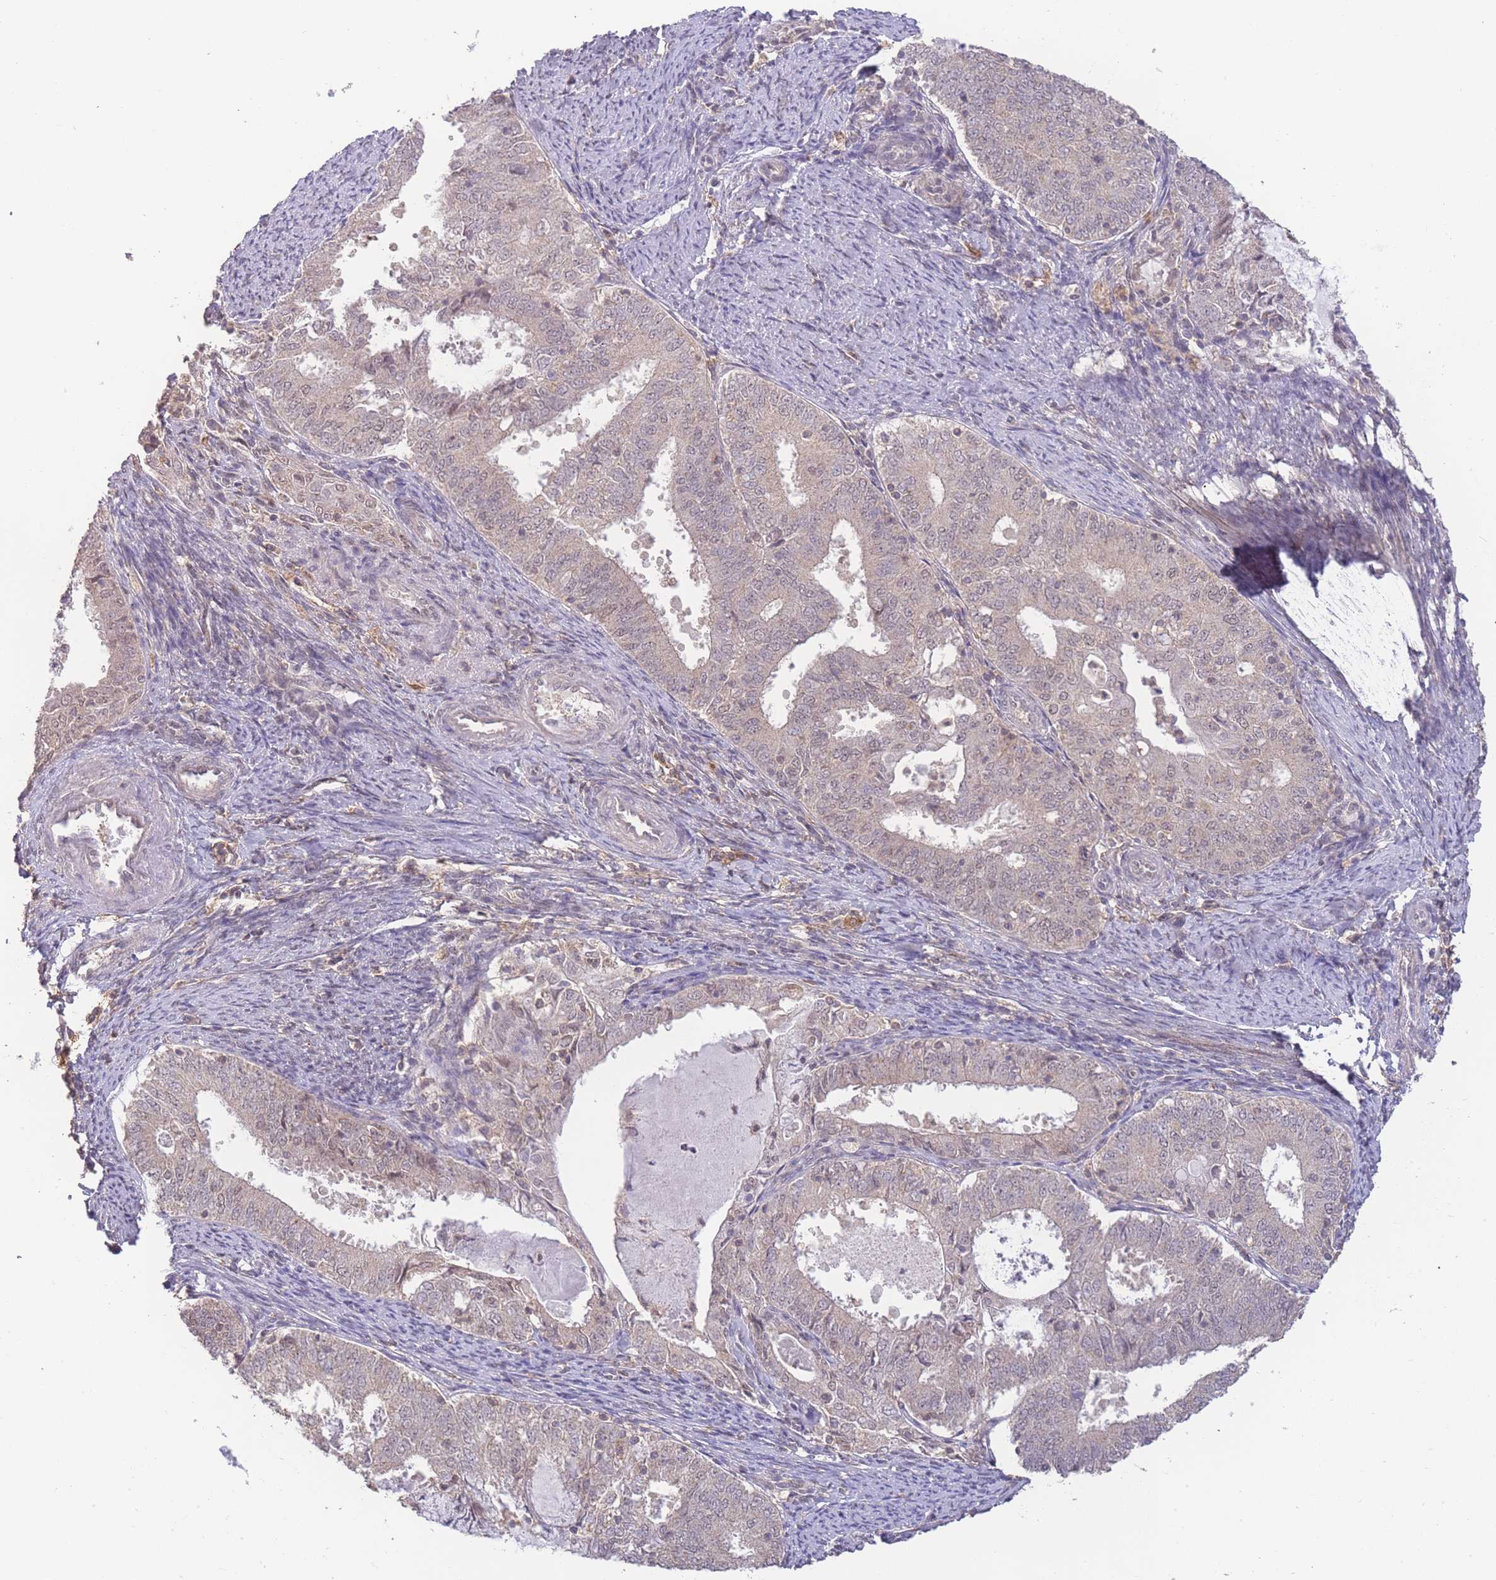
{"staining": {"intensity": "weak", "quantity": "<25%", "location": "nuclear"}, "tissue": "endometrial cancer", "cell_type": "Tumor cells", "image_type": "cancer", "snomed": [{"axis": "morphology", "description": "Adenocarcinoma, NOS"}, {"axis": "topography", "description": "Endometrium"}], "caption": "A high-resolution micrograph shows immunohistochemistry staining of endometrial cancer (adenocarcinoma), which shows no significant staining in tumor cells.", "gene": "RNF144B", "patient": {"sex": "female", "age": 57}}